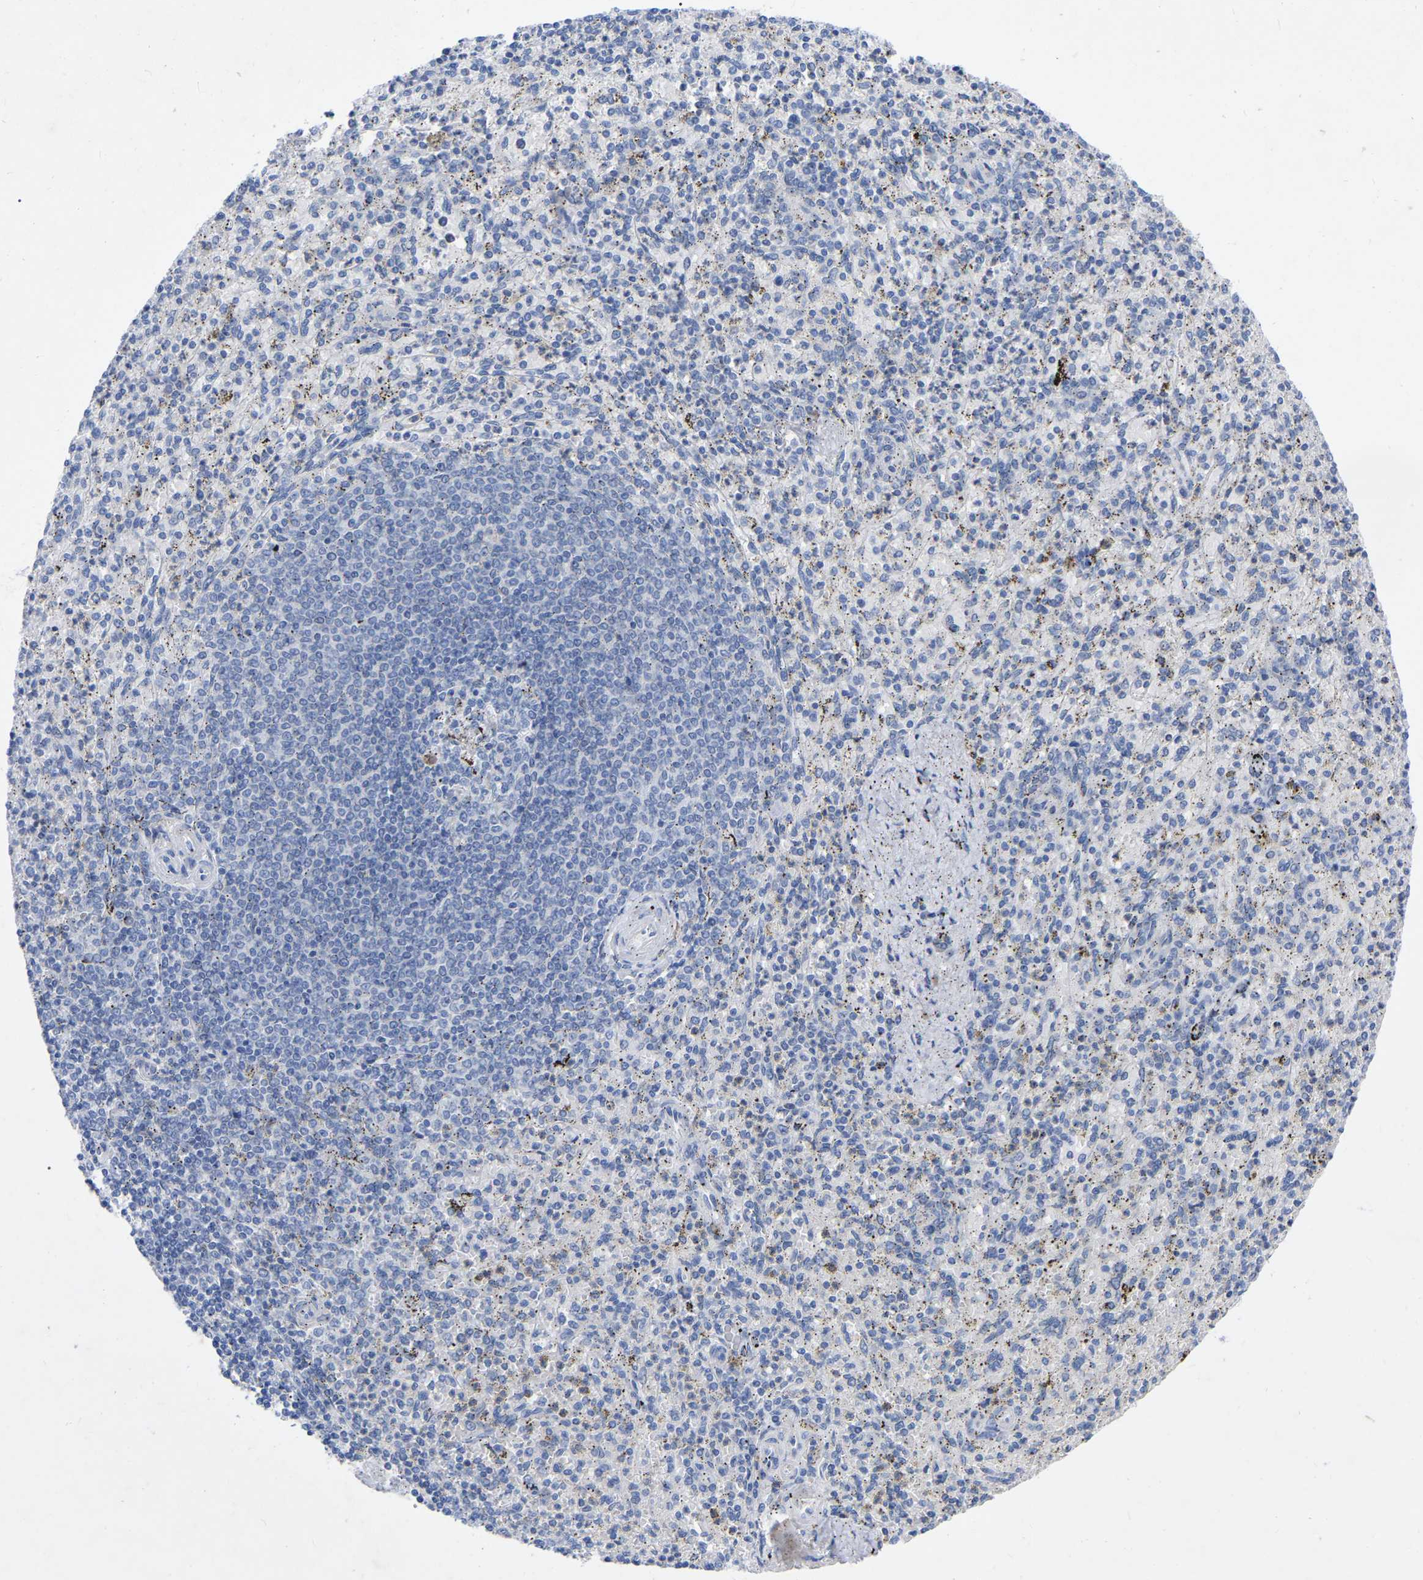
{"staining": {"intensity": "negative", "quantity": "none", "location": "none"}, "tissue": "spleen", "cell_type": "Cells in red pulp", "image_type": "normal", "snomed": [{"axis": "morphology", "description": "Normal tissue, NOS"}, {"axis": "topography", "description": "Spleen"}], "caption": "An immunohistochemistry micrograph of benign spleen is shown. There is no staining in cells in red pulp of spleen.", "gene": "STRIP2", "patient": {"sex": "male", "age": 72}}